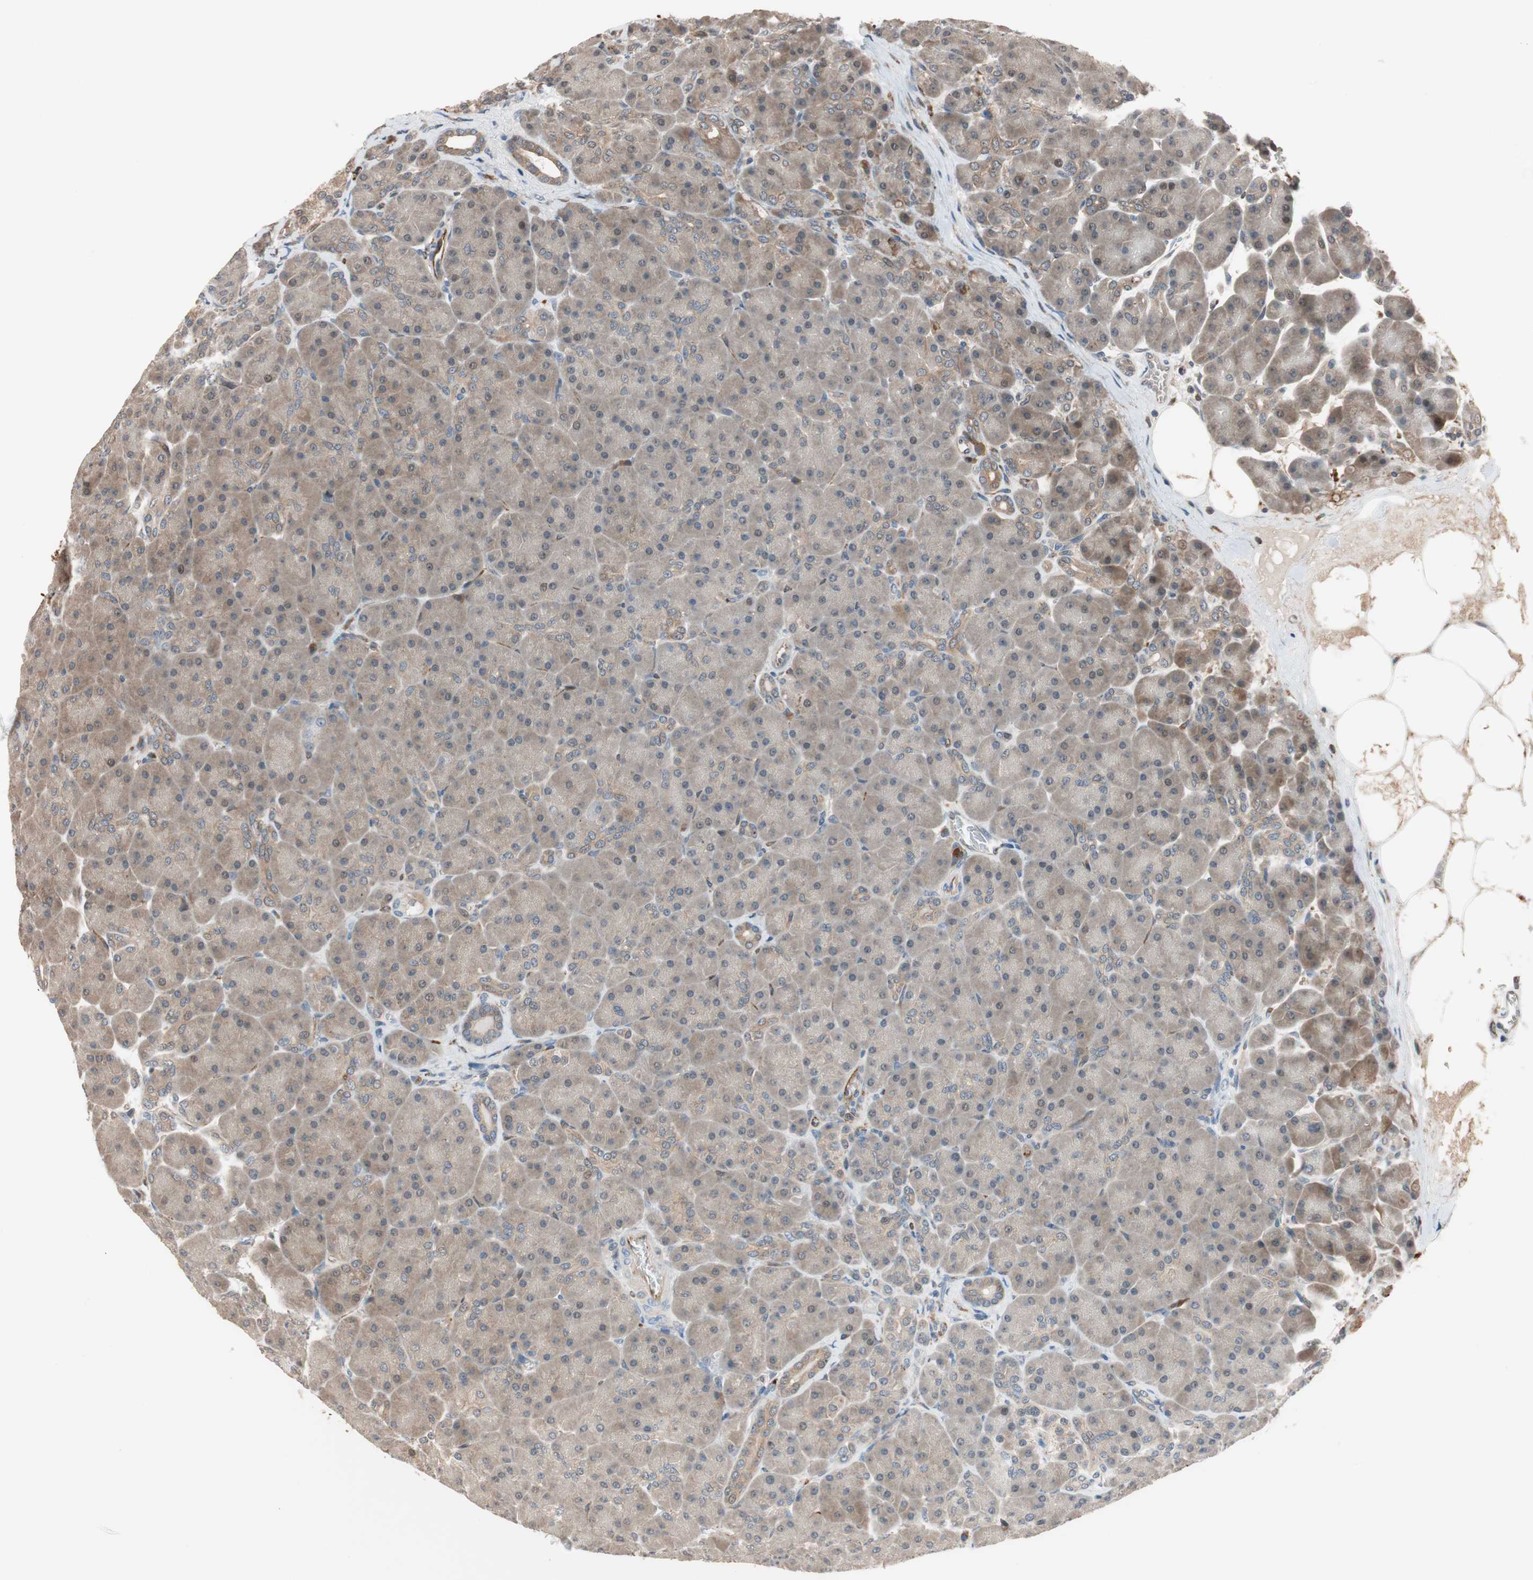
{"staining": {"intensity": "moderate", "quantity": ">75%", "location": "cytoplasmic/membranous"}, "tissue": "pancreas", "cell_type": "Exocrine glandular cells", "image_type": "normal", "snomed": [{"axis": "morphology", "description": "Normal tissue, NOS"}, {"axis": "topography", "description": "Pancreas"}], "caption": "Pancreas stained with immunohistochemistry (IHC) shows moderate cytoplasmic/membranous staining in about >75% of exocrine glandular cells.", "gene": "P3R3URF", "patient": {"sex": "male", "age": 66}}